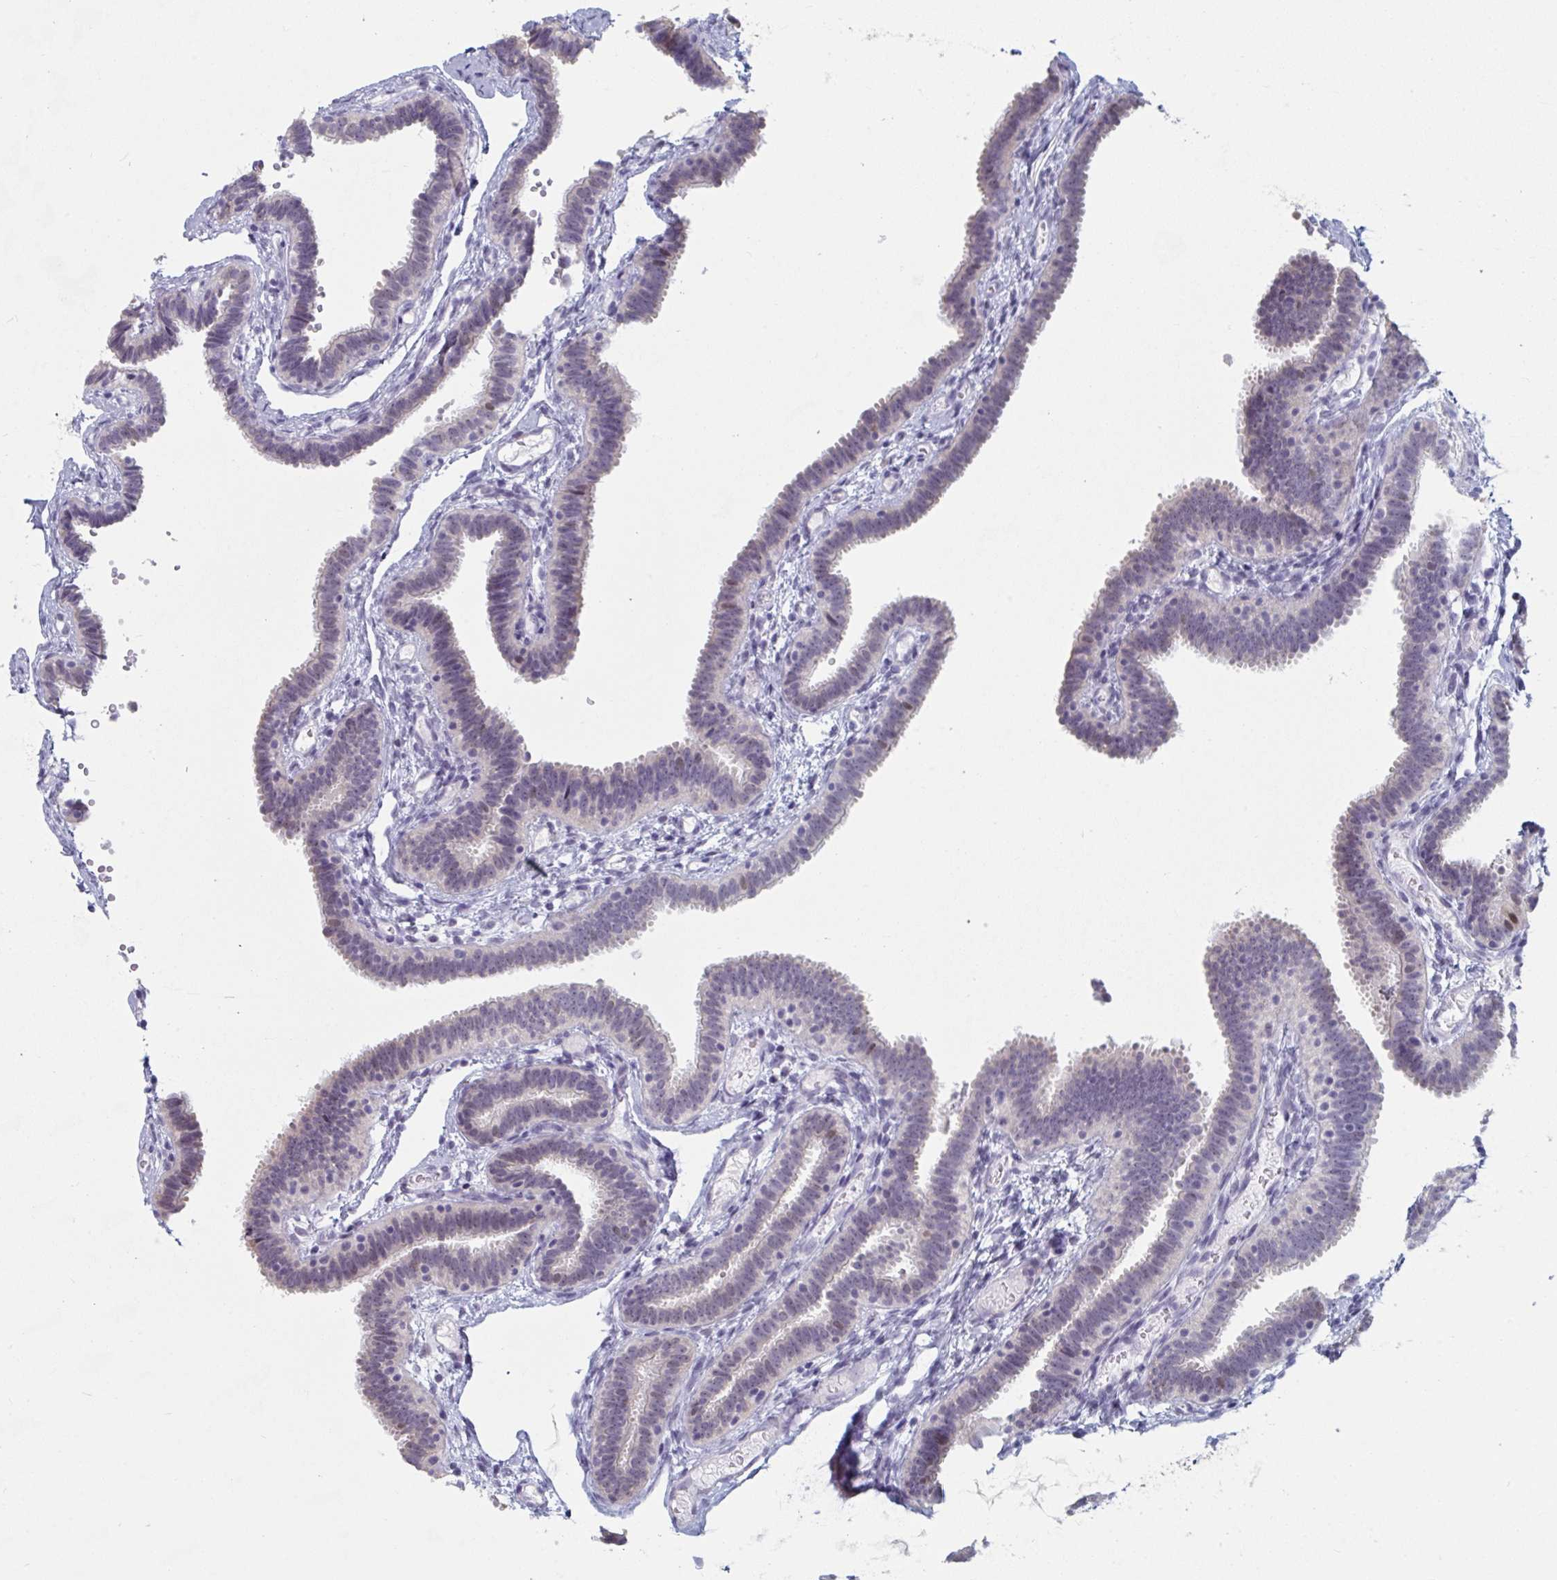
{"staining": {"intensity": "weak", "quantity": "<25%", "location": "nuclear"}, "tissue": "fallopian tube", "cell_type": "Glandular cells", "image_type": "normal", "snomed": [{"axis": "morphology", "description": "Normal tissue, NOS"}, {"axis": "topography", "description": "Fallopian tube"}], "caption": "Histopathology image shows no protein staining in glandular cells of benign fallopian tube.", "gene": "FOXA1", "patient": {"sex": "female", "age": 37}}